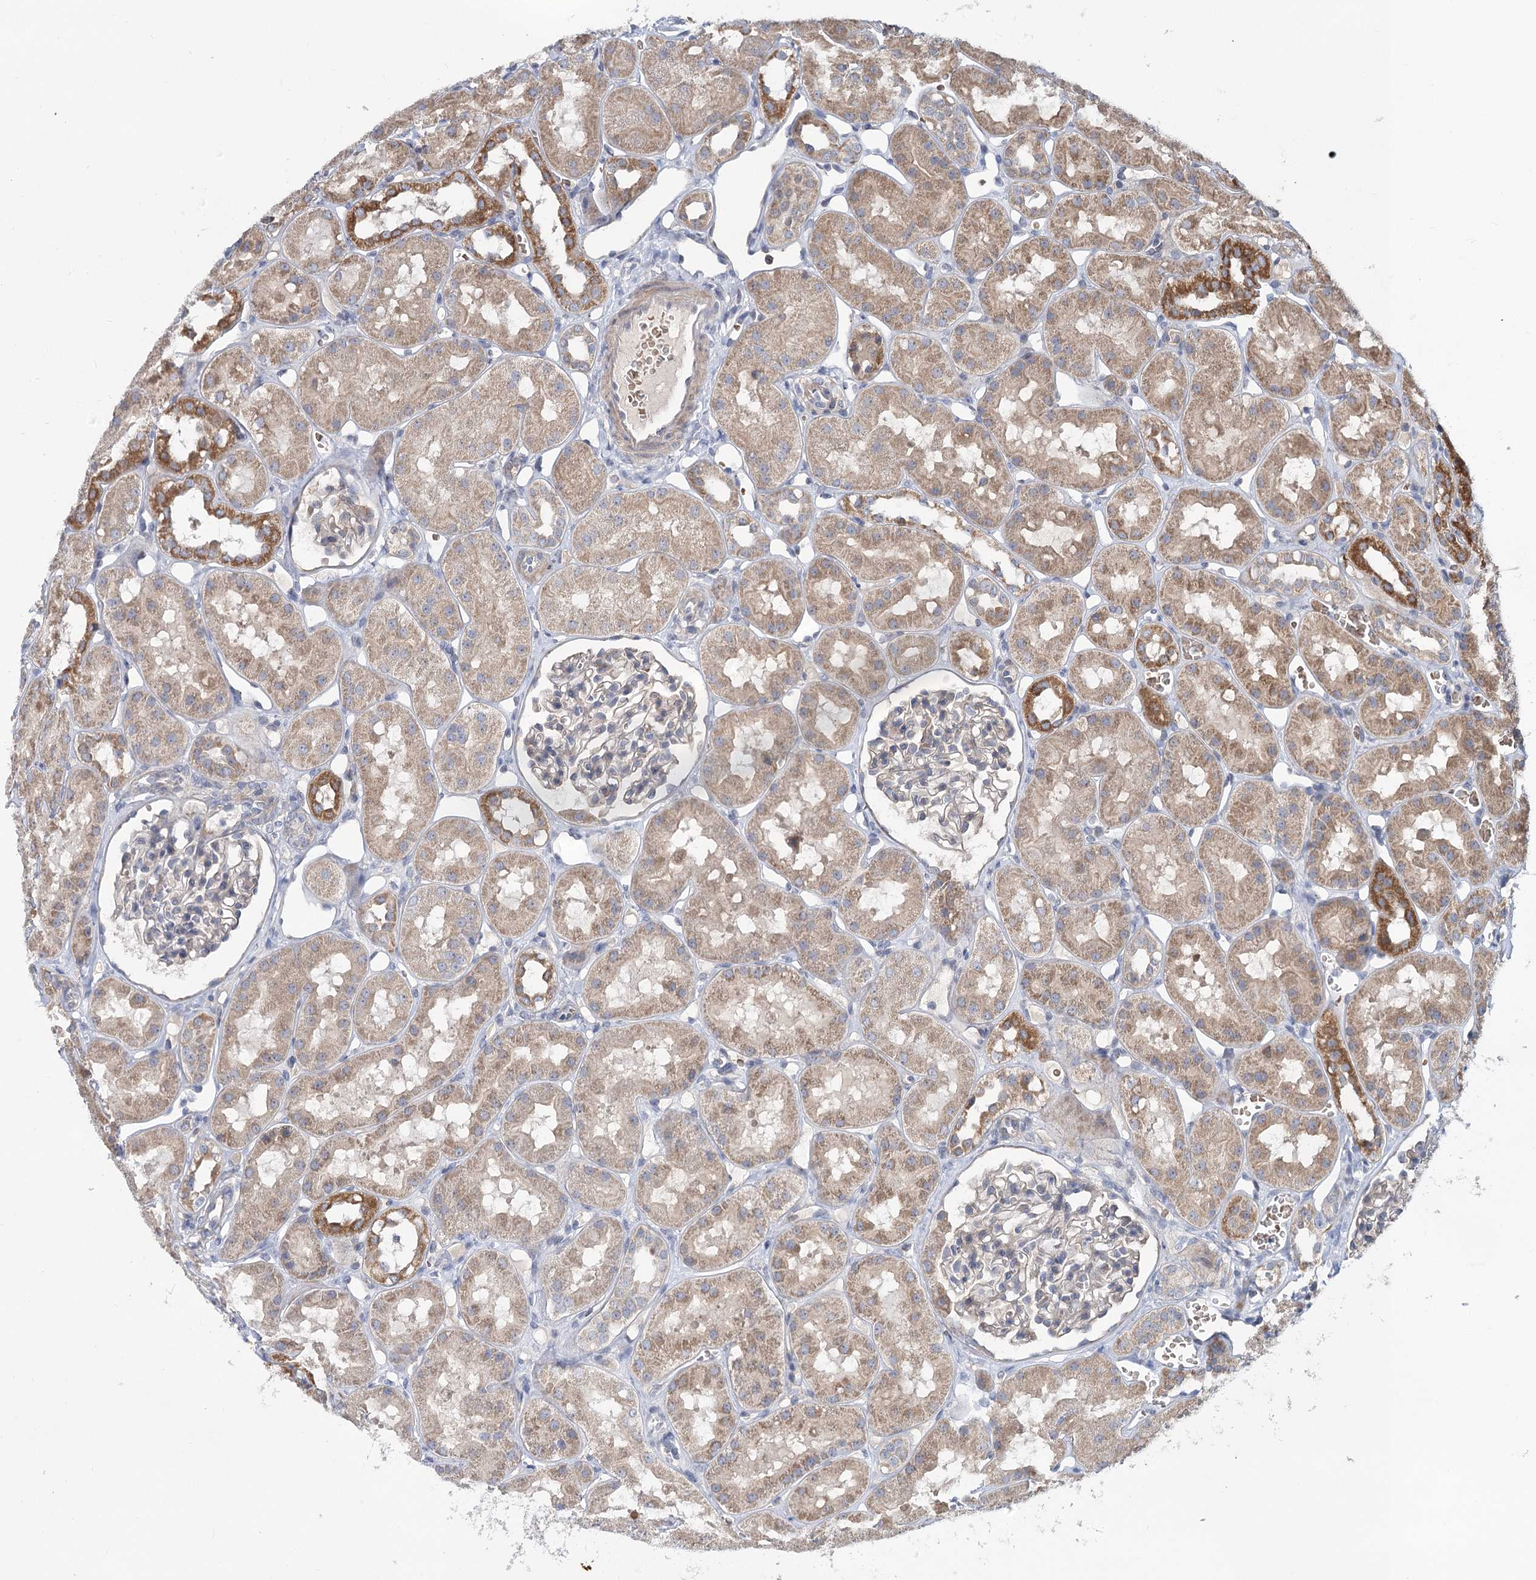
{"staining": {"intensity": "negative", "quantity": "none", "location": "none"}, "tissue": "kidney", "cell_type": "Cells in glomeruli", "image_type": "normal", "snomed": [{"axis": "morphology", "description": "Normal tissue, NOS"}, {"axis": "topography", "description": "Kidney"}], "caption": "Cells in glomeruli show no significant staining in normal kidney.", "gene": "CIB4", "patient": {"sex": "male", "age": 16}}